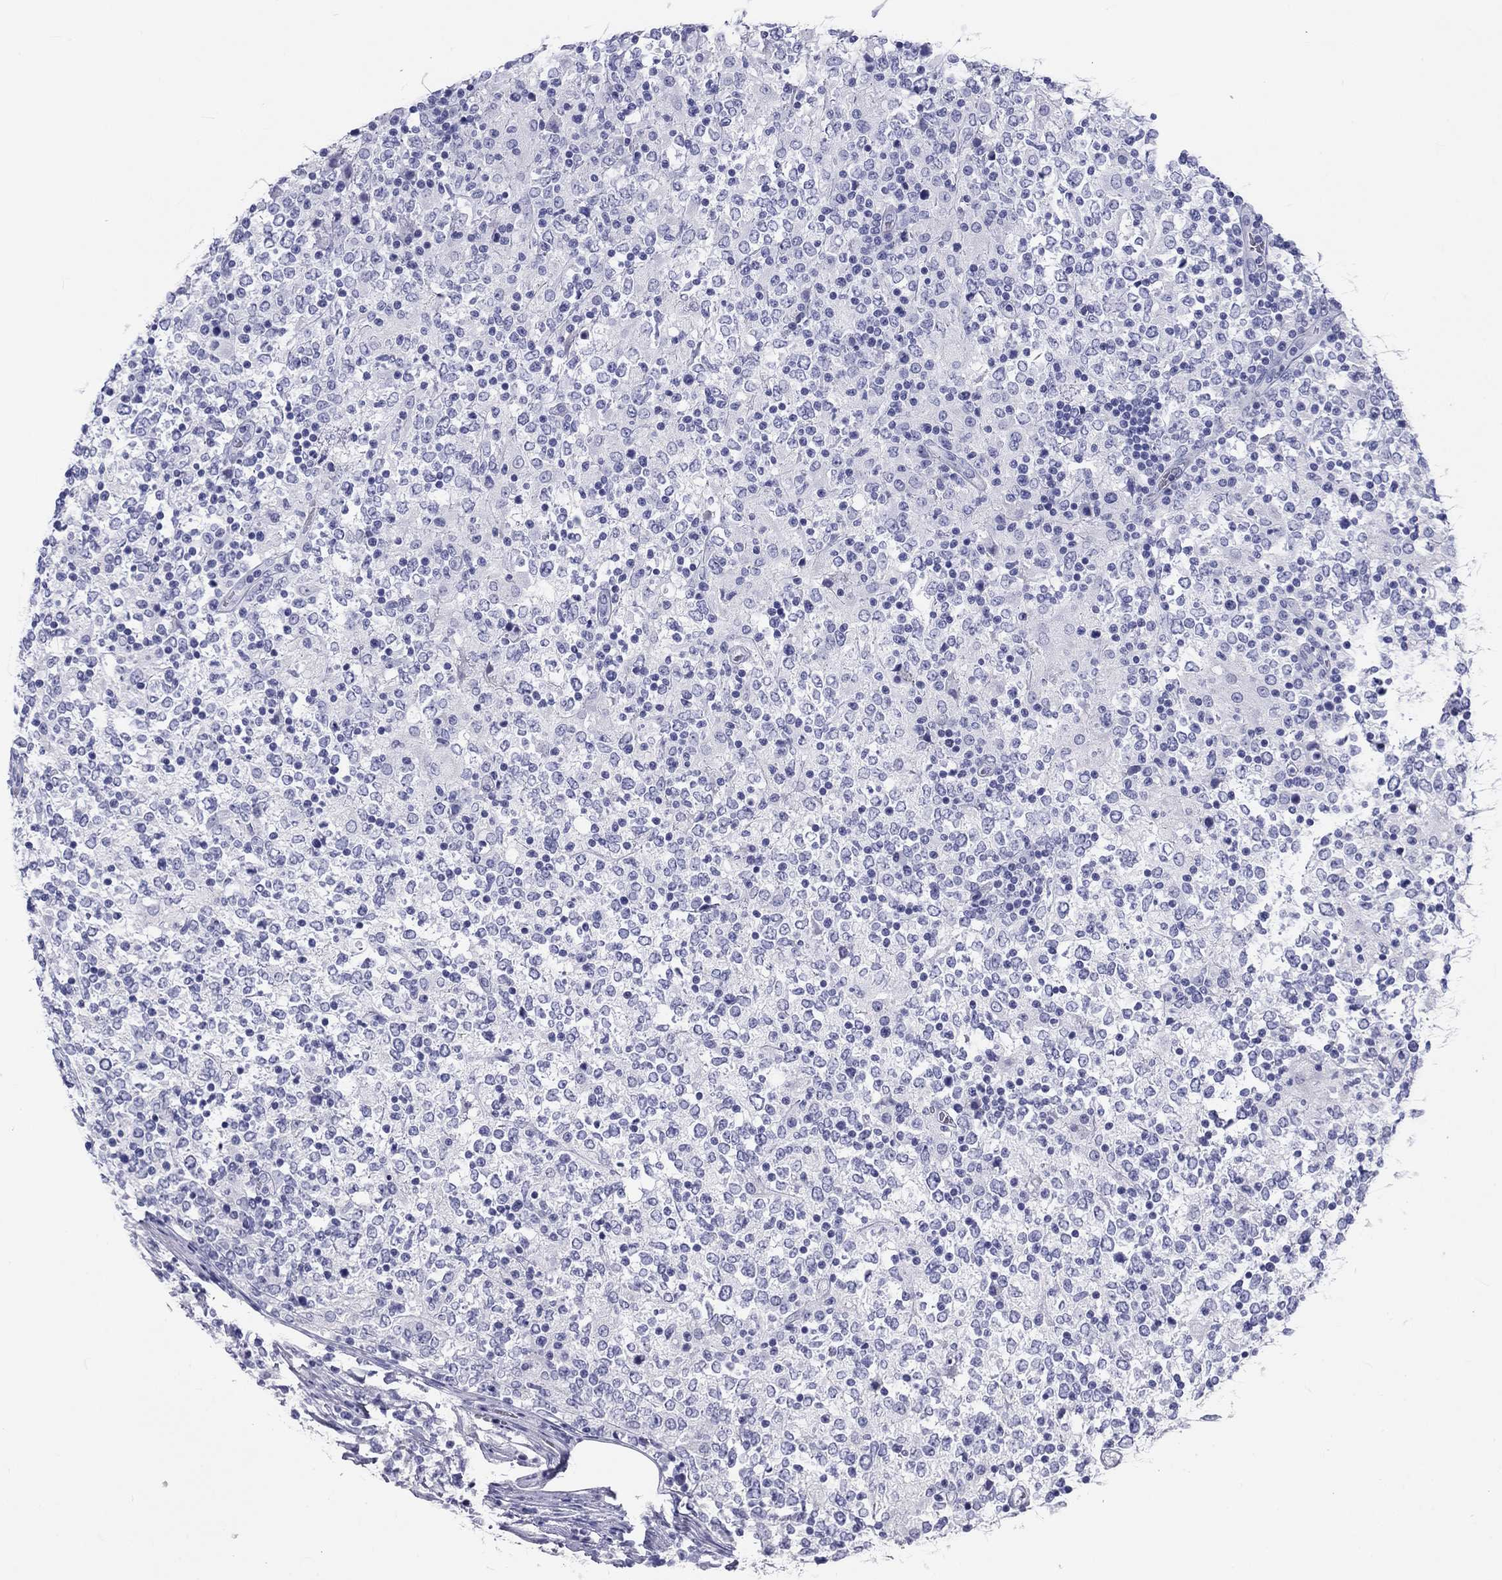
{"staining": {"intensity": "negative", "quantity": "none", "location": "none"}, "tissue": "lymphoma", "cell_type": "Tumor cells", "image_type": "cancer", "snomed": [{"axis": "morphology", "description": "Malignant lymphoma, non-Hodgkin's type, High grade"}, {"axis": "topography", "description": "Lymph node"}], "caption": "High power microscopy image of an IHC histopathology image of high-grade malignant lymphoma, non-Hodgkin's type, revealing no significant positivity in tumor cells.", "gene": "DNALI1", "patient": {"sex": "female", "age": 84}}